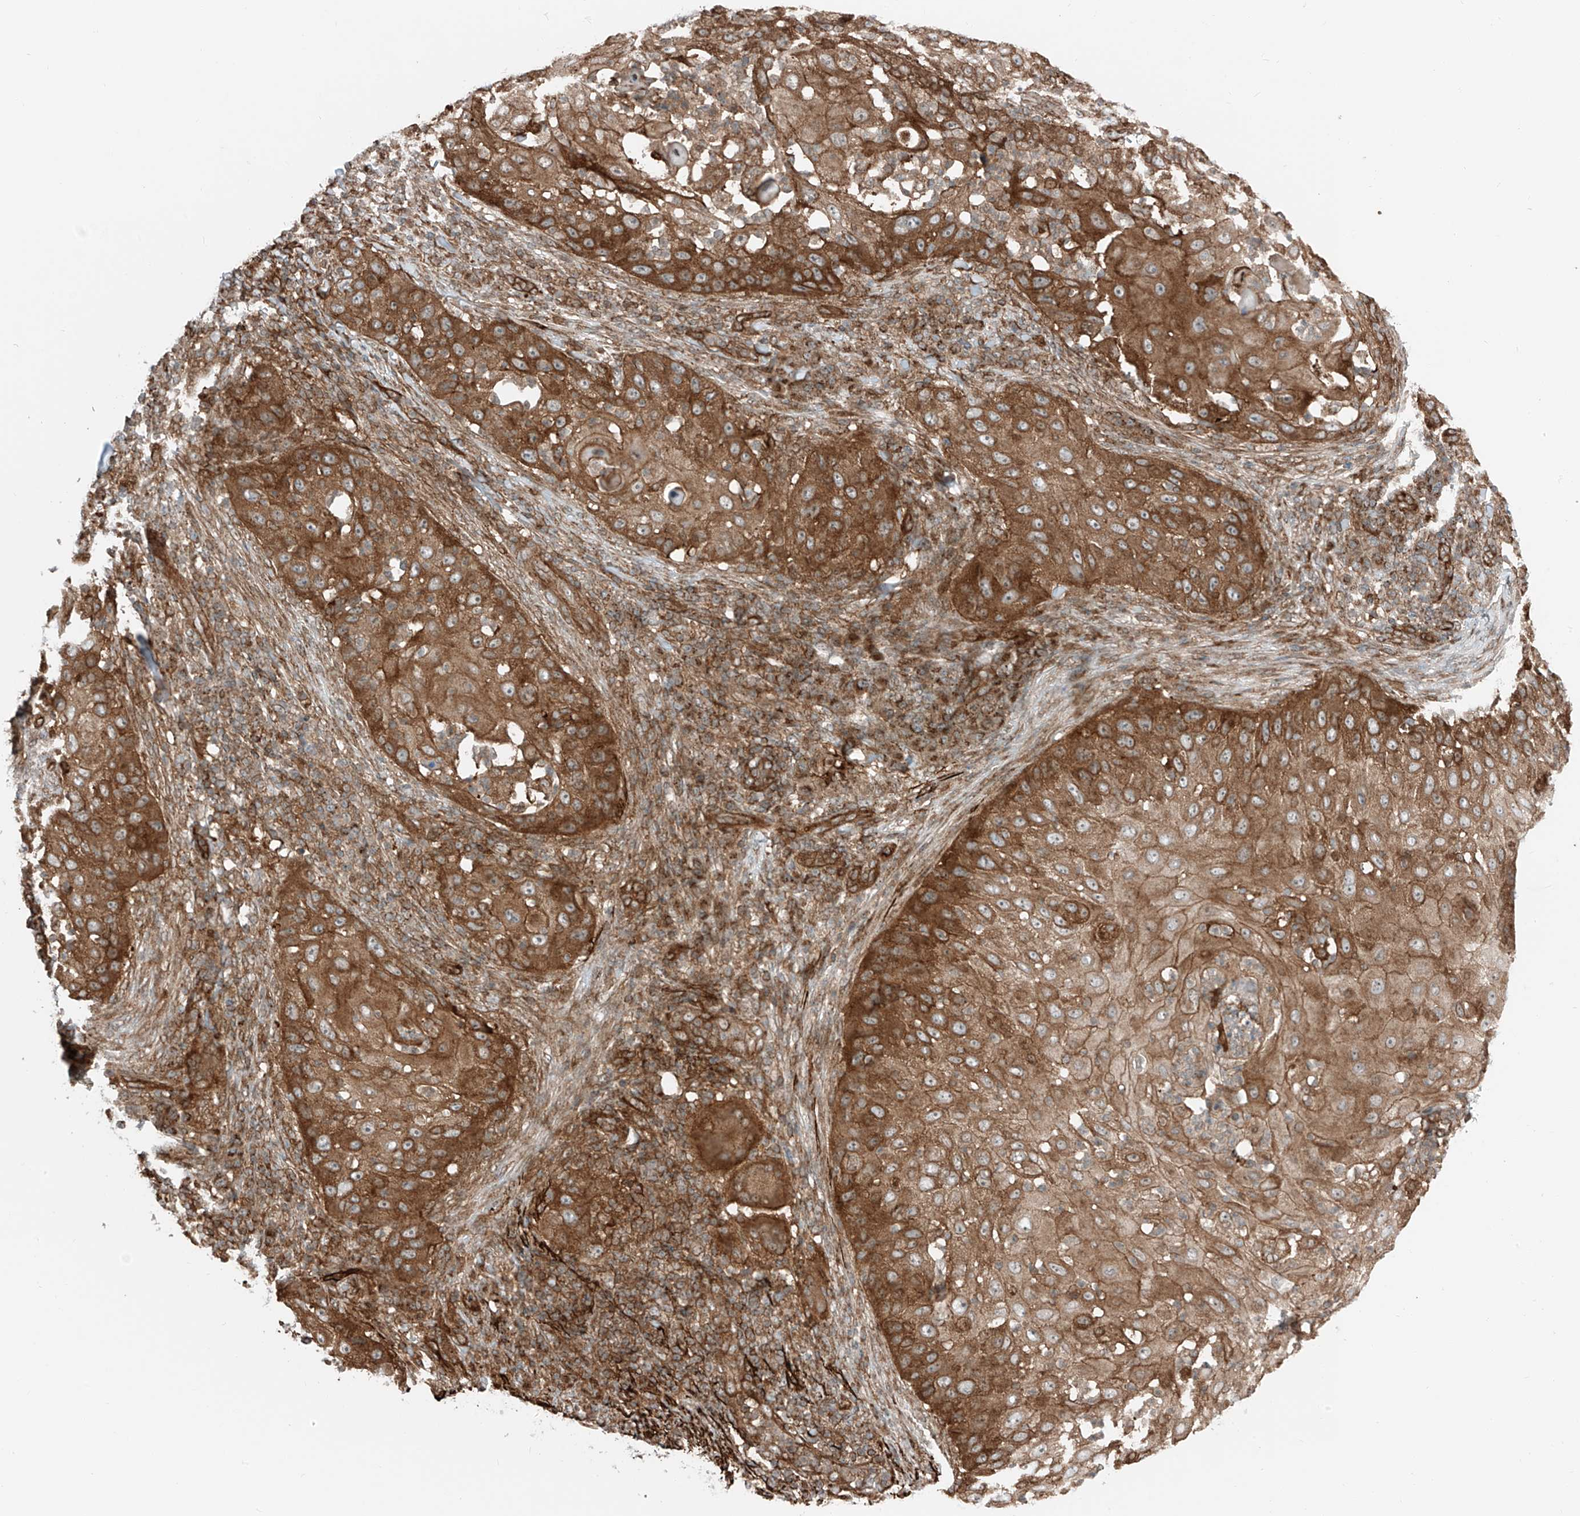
{"staining": {"intensity": "strong", "quantity": ">75%", "location": "cytoplasmic/membranous"}, "tissue": "skin cancer", "cell_type": "Tumor cells", "image_type": "cancer", "snomed": [{"axis": "morphology", "description": "Squamous cell carcinoma, NOS"}, {"axis": "topography", "description": "Skin"}], "caption": "High-magnification brightfield microscopy of skin cancer stained with DAB (brown) and counterstained with hematoxylin (blue). tumor cells exhibit strong cytoplasmic/membranous positivity is identified in approximately>75% of cells.", "gene": "USP48", "patient": {"sex": "female", "age": 44}}